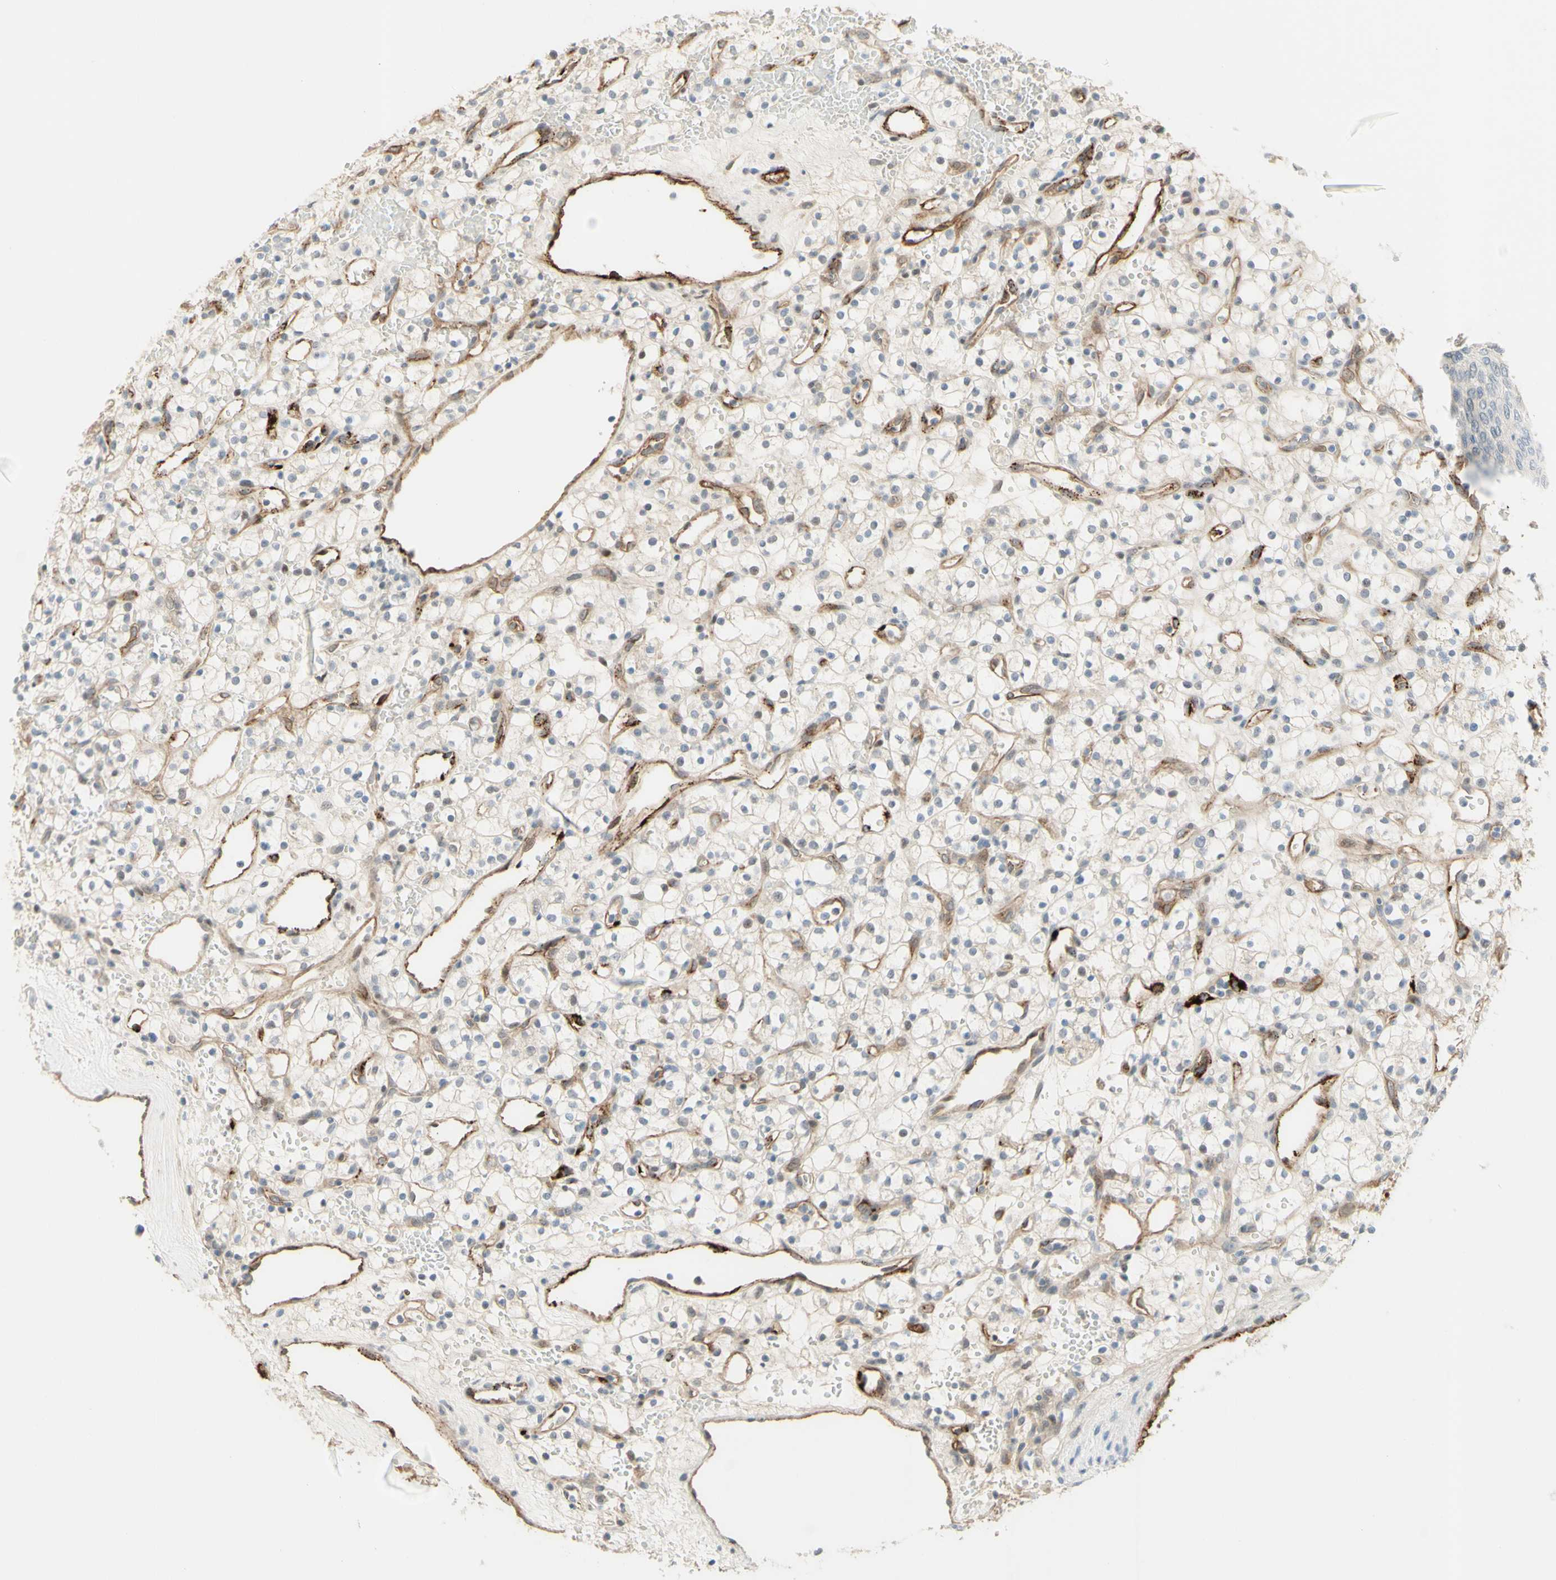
{"staining": {"intensity": "weak", "quantity": "<25%", "location": "cytoplasmic/membranous,nuclear"}, "tissue": "renal cancer", "cell_type": "Tumor cells", "image_type": "cancer", "snomed": [{"axis": "morphology", "description": "Adenocarcinoma, NOS"}, {"axis": "topography", "description": "Kidney"}], "caption": "Immunohistochemistry (IHC) of renal adenocarcinoma demonstrates no positivity in tumor cells.", "gene": "ANGPT2", "patient": {"sex": "female", "age": 60}}